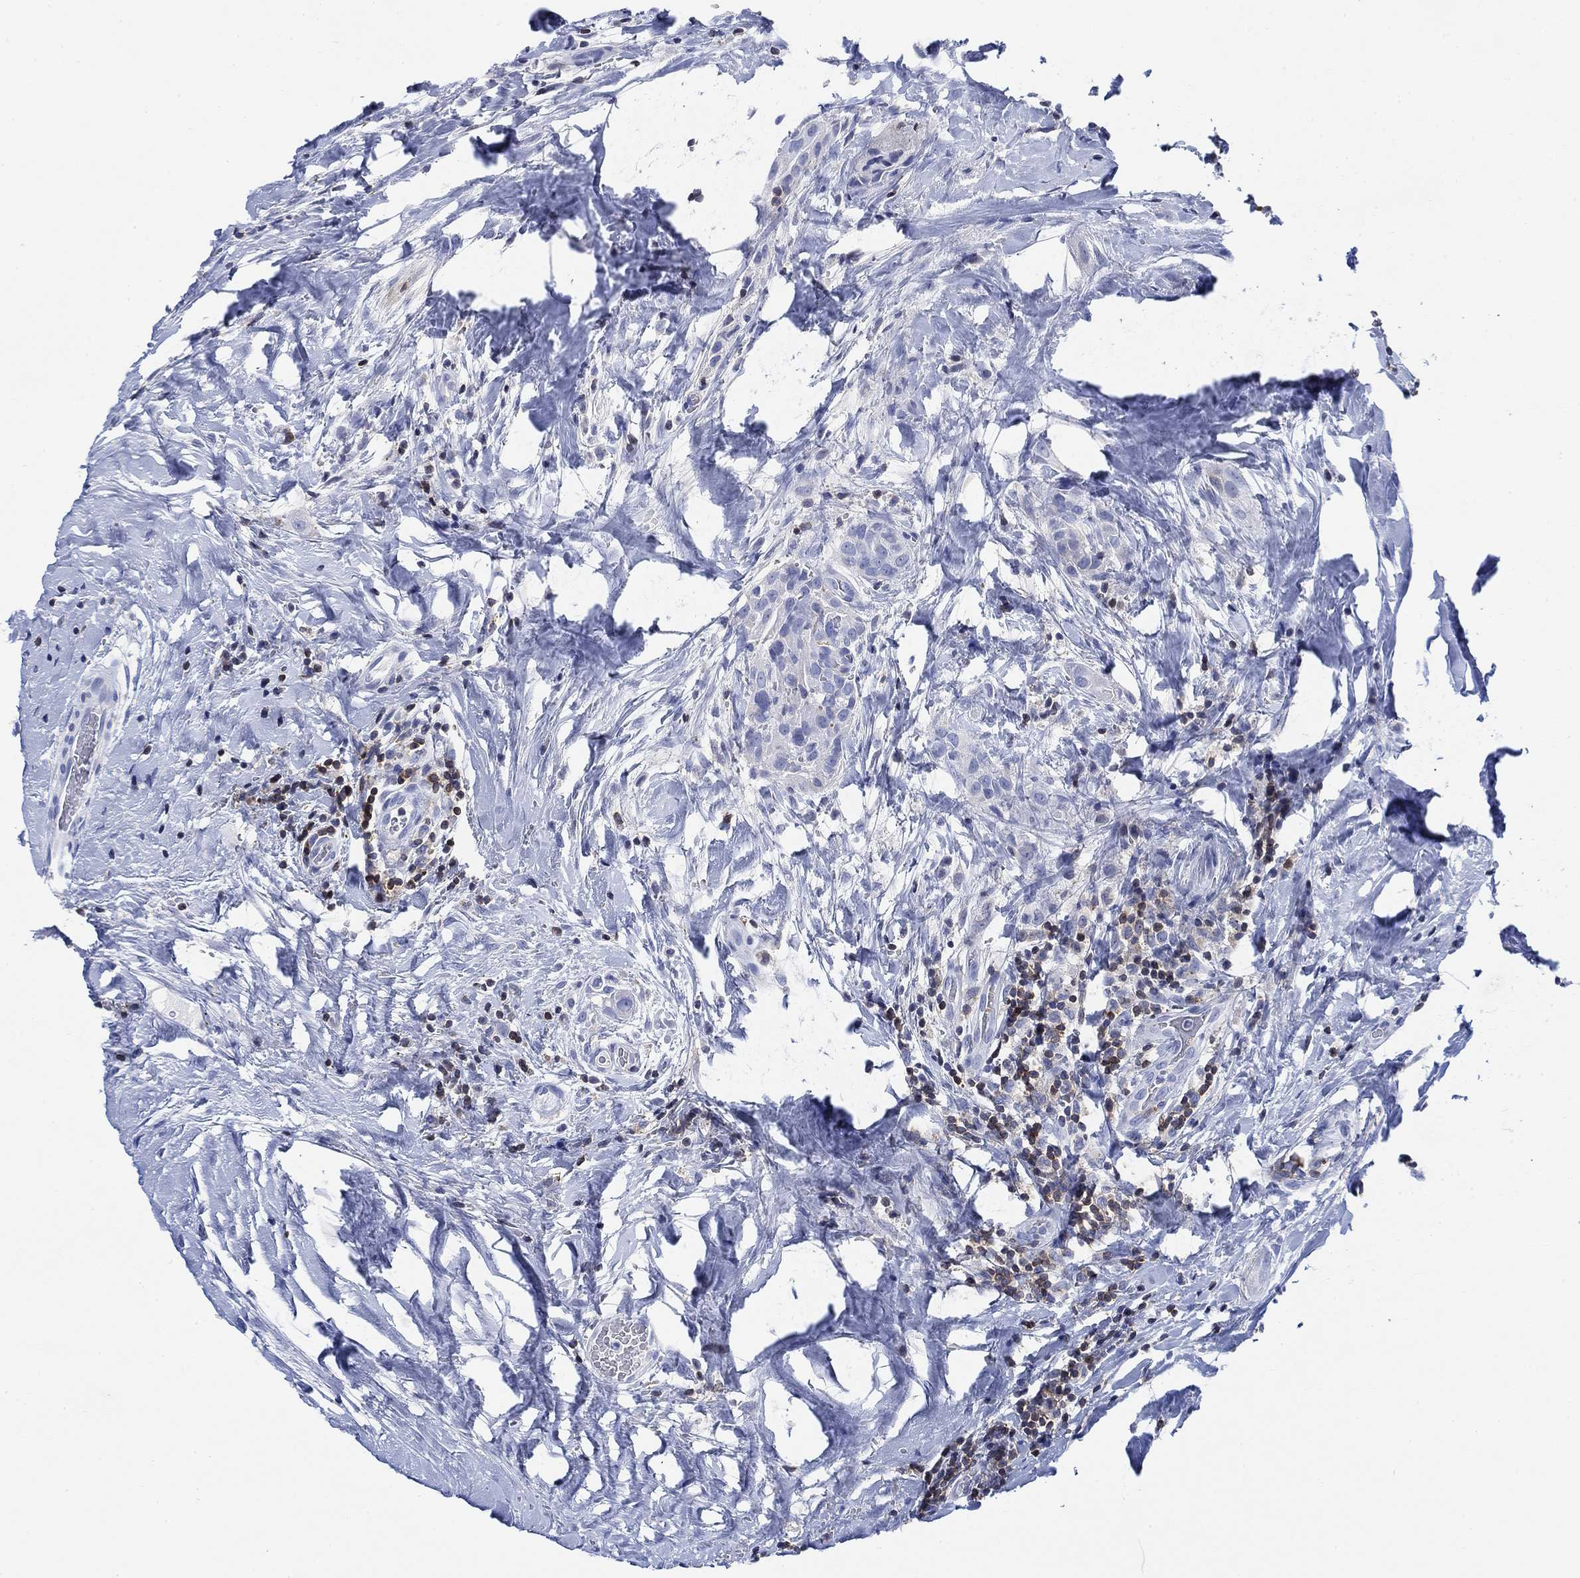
{"staining": {"intensity": "negative", "quantity": "none", "location": "none"}, "tissue": "thyroid cancer", "cell_type": "Tumor cells", "image_type": "cancer", "snomed": [{"axis": "morphology", "description": "Papillary adenocarcinoma, NOS"}, {"axis": "topography", "description": "Thyroid gland"}], "caption": "Immunohistochemistry (IHC) of thyroid papillary adenocarcinoma reveals no staining in tumor cells.", "gene": "FYB1", "patient": {"sex": "male", "age": 61}}